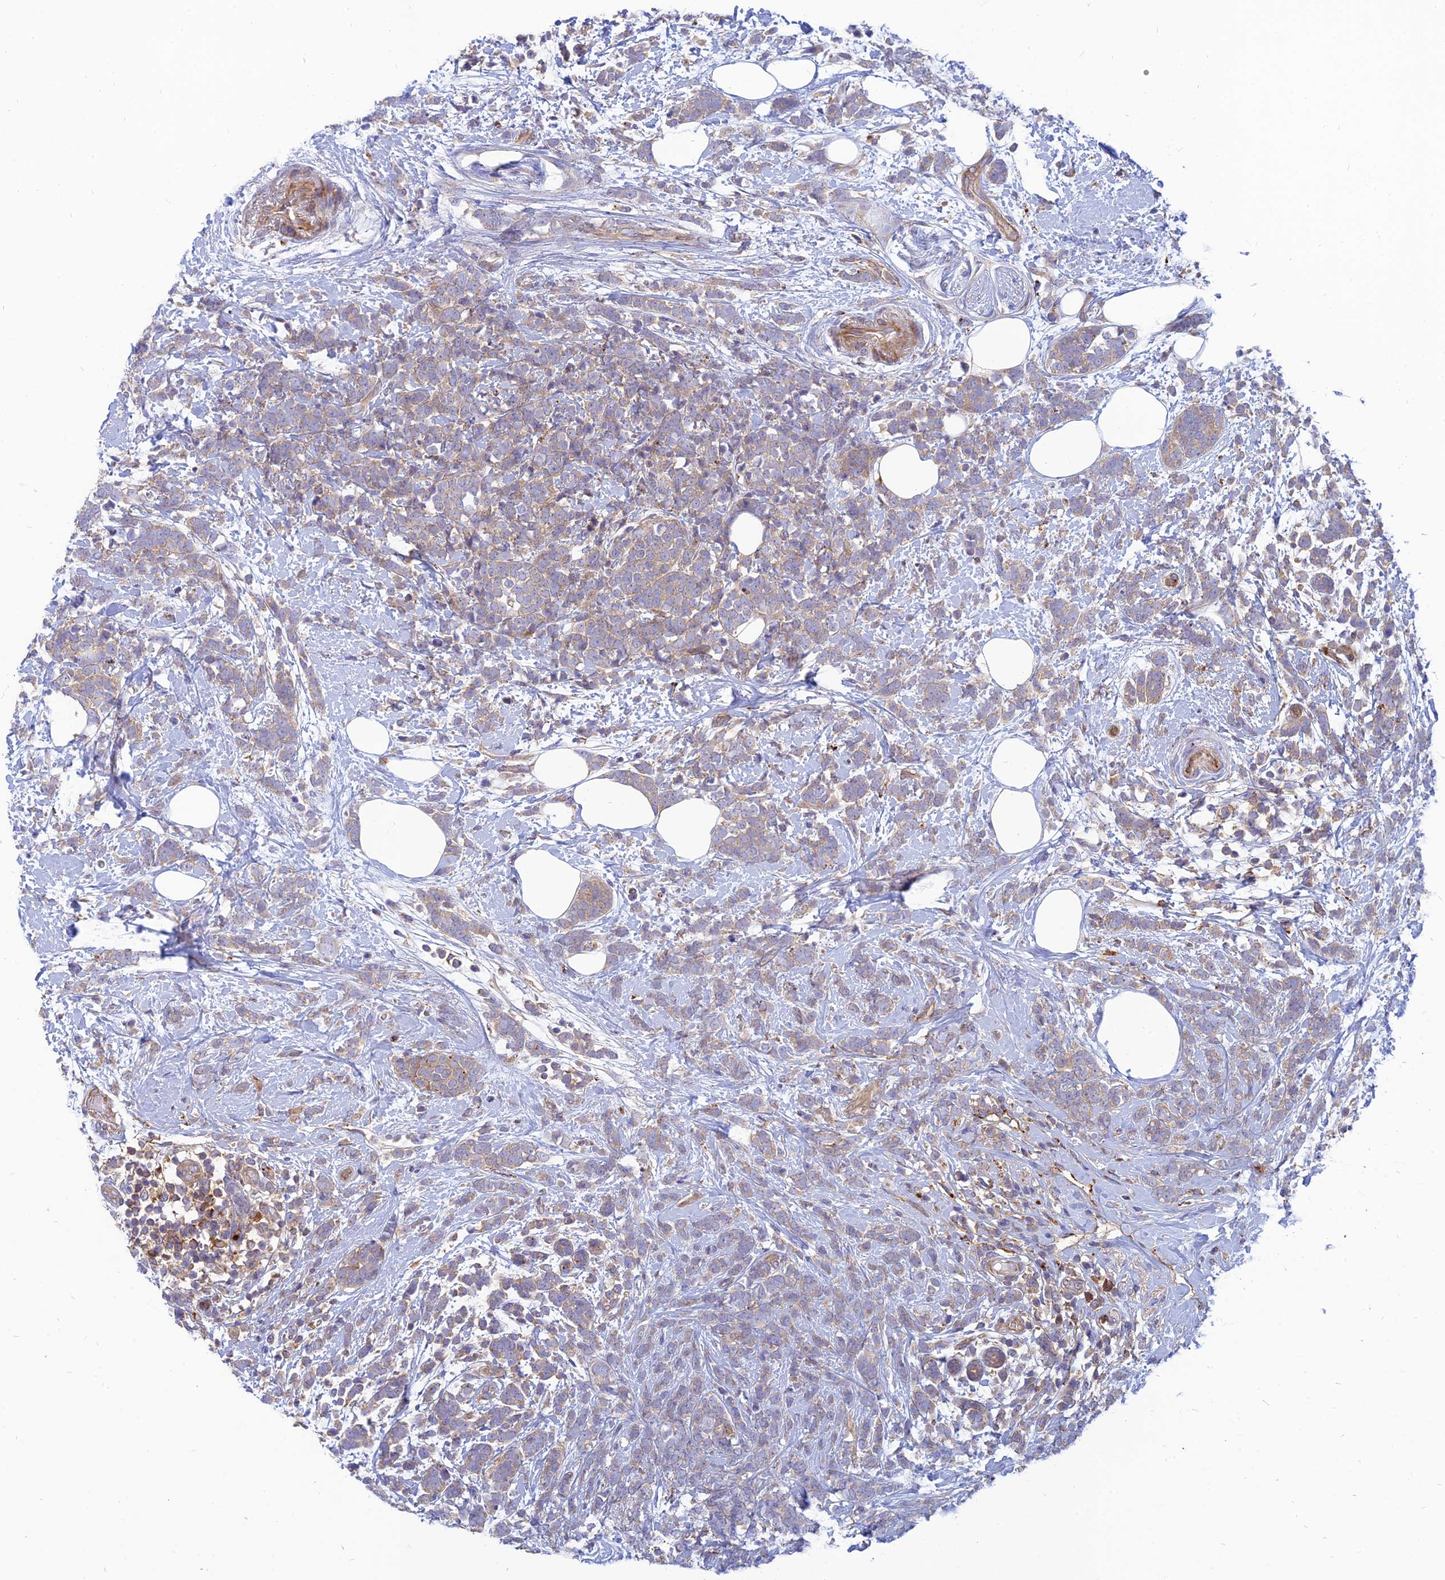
{"staining": {"intensity": "weak", "quantity": "25%-75%", "location": "cytoplasmic/membranous"}, "tissue": "breast cancer", "cell_type": "Tumor cells", "image_type": "cancer", "snomed": [{"axis": "morphology", "description": "Lobular carcinoma"}, {"axis": "topography", "description": "Breast"}], "caption": "A brown stain shows weak cytoplasmic/membranous expression of a protein in human breast lobular carcinoma tumor cells. (Brightfield microscopy of DAB IHC at high magnification).", "gene": "PHKA2", "patient": {"sex": "female", "age": 58}}